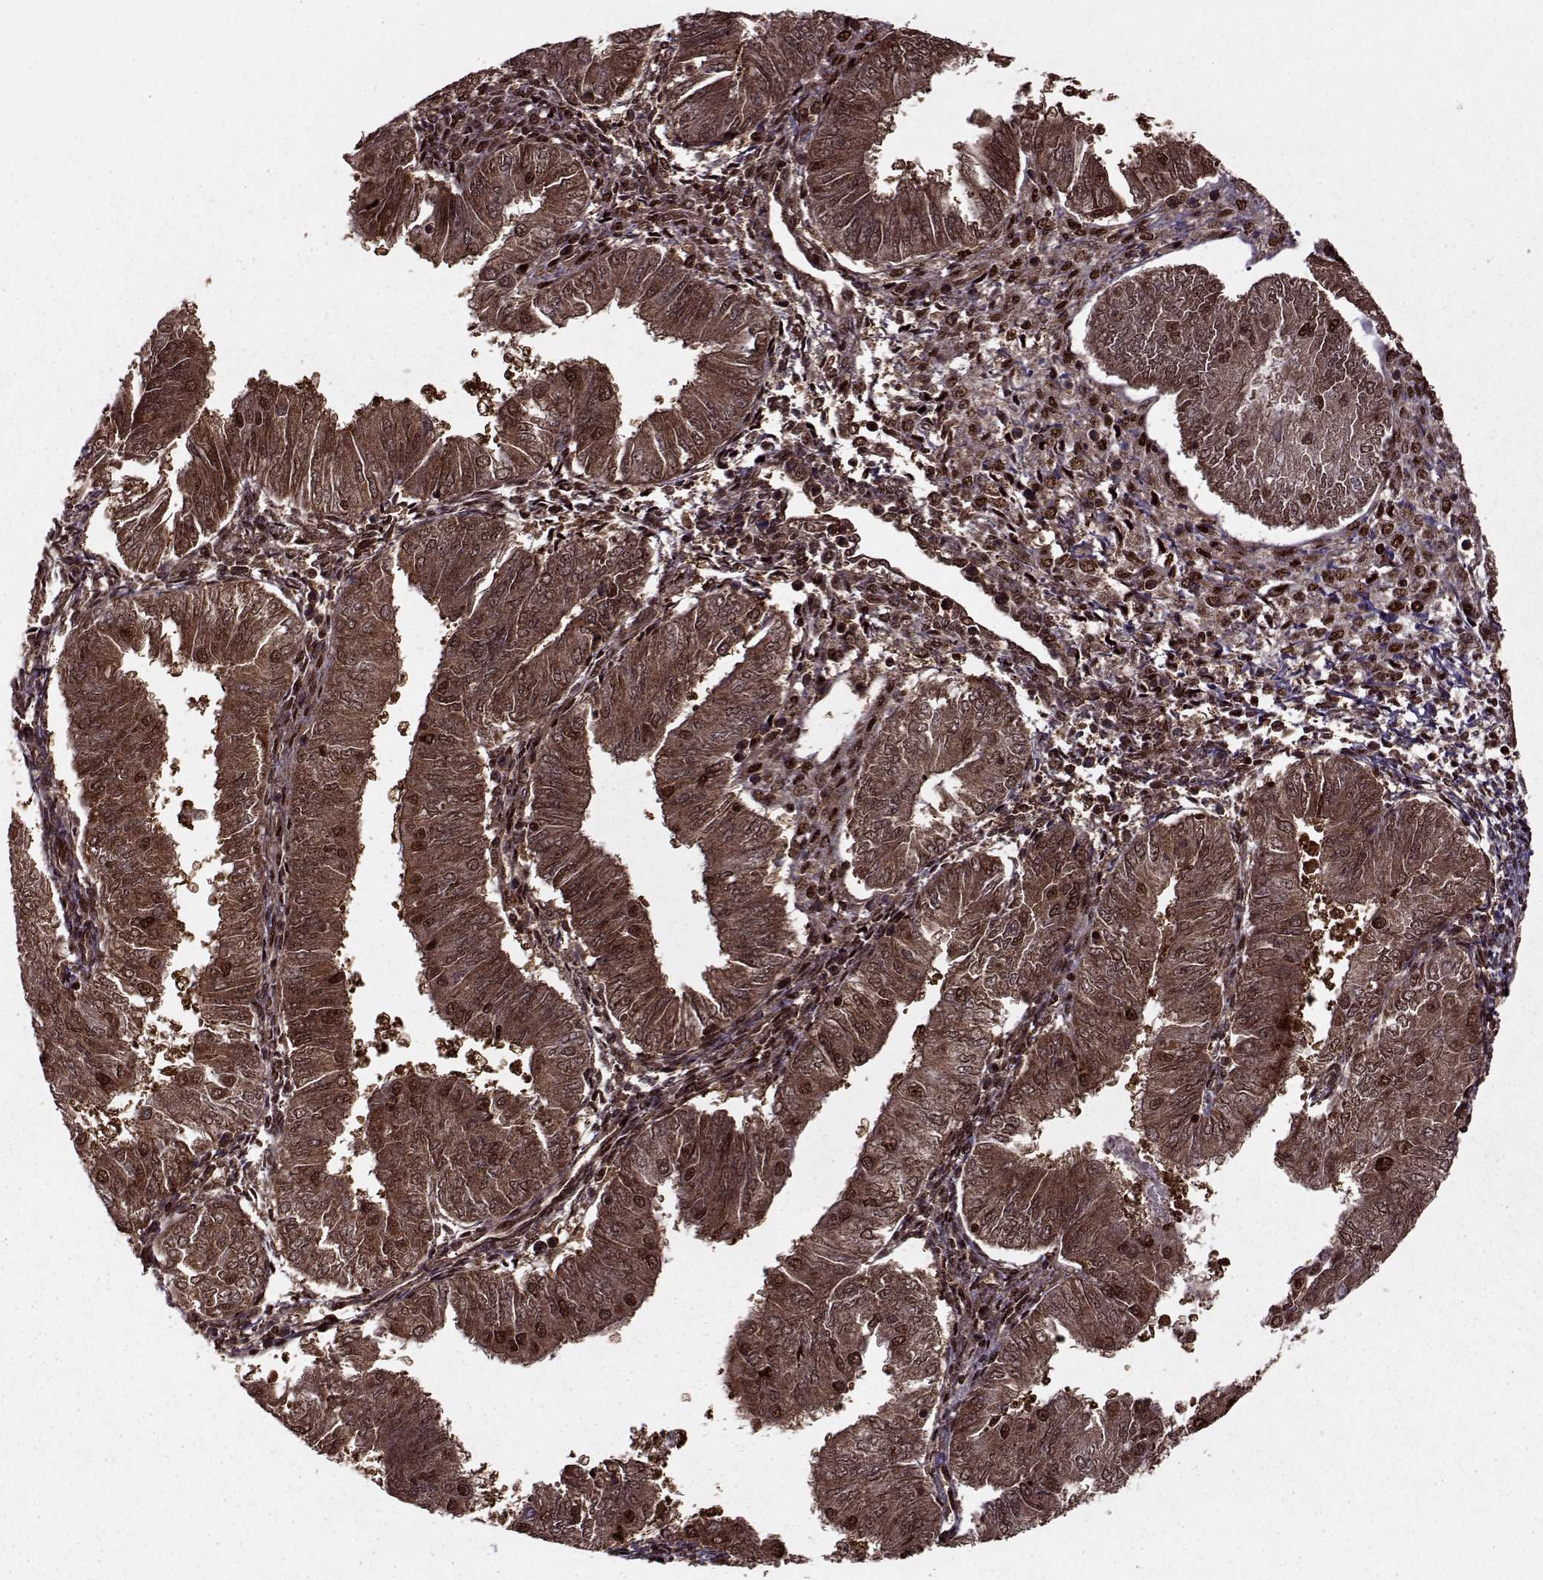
{"staining": {"intensity": "strong", "quantity": ">75%", "location": "cytoplasmic/membranous,nuclear"}, "tissue": "endometrial cancer", "cell_type": "Tumor cells", "image_type": "cancer", "snomed": [{"axis": "morphology", "description": "Adenocarcinoma, NOS"}, {"axis": "topography", "description": "Endometrium"}], "caption": "DAB immunohistochemical staining of endometrial cancer reveals strong cytoplasmic/membranous and nuclear protein expression in about >75% of tumor cells.", "gene": "PSMA7", "patient": {"sex": "female", "age": 53}}